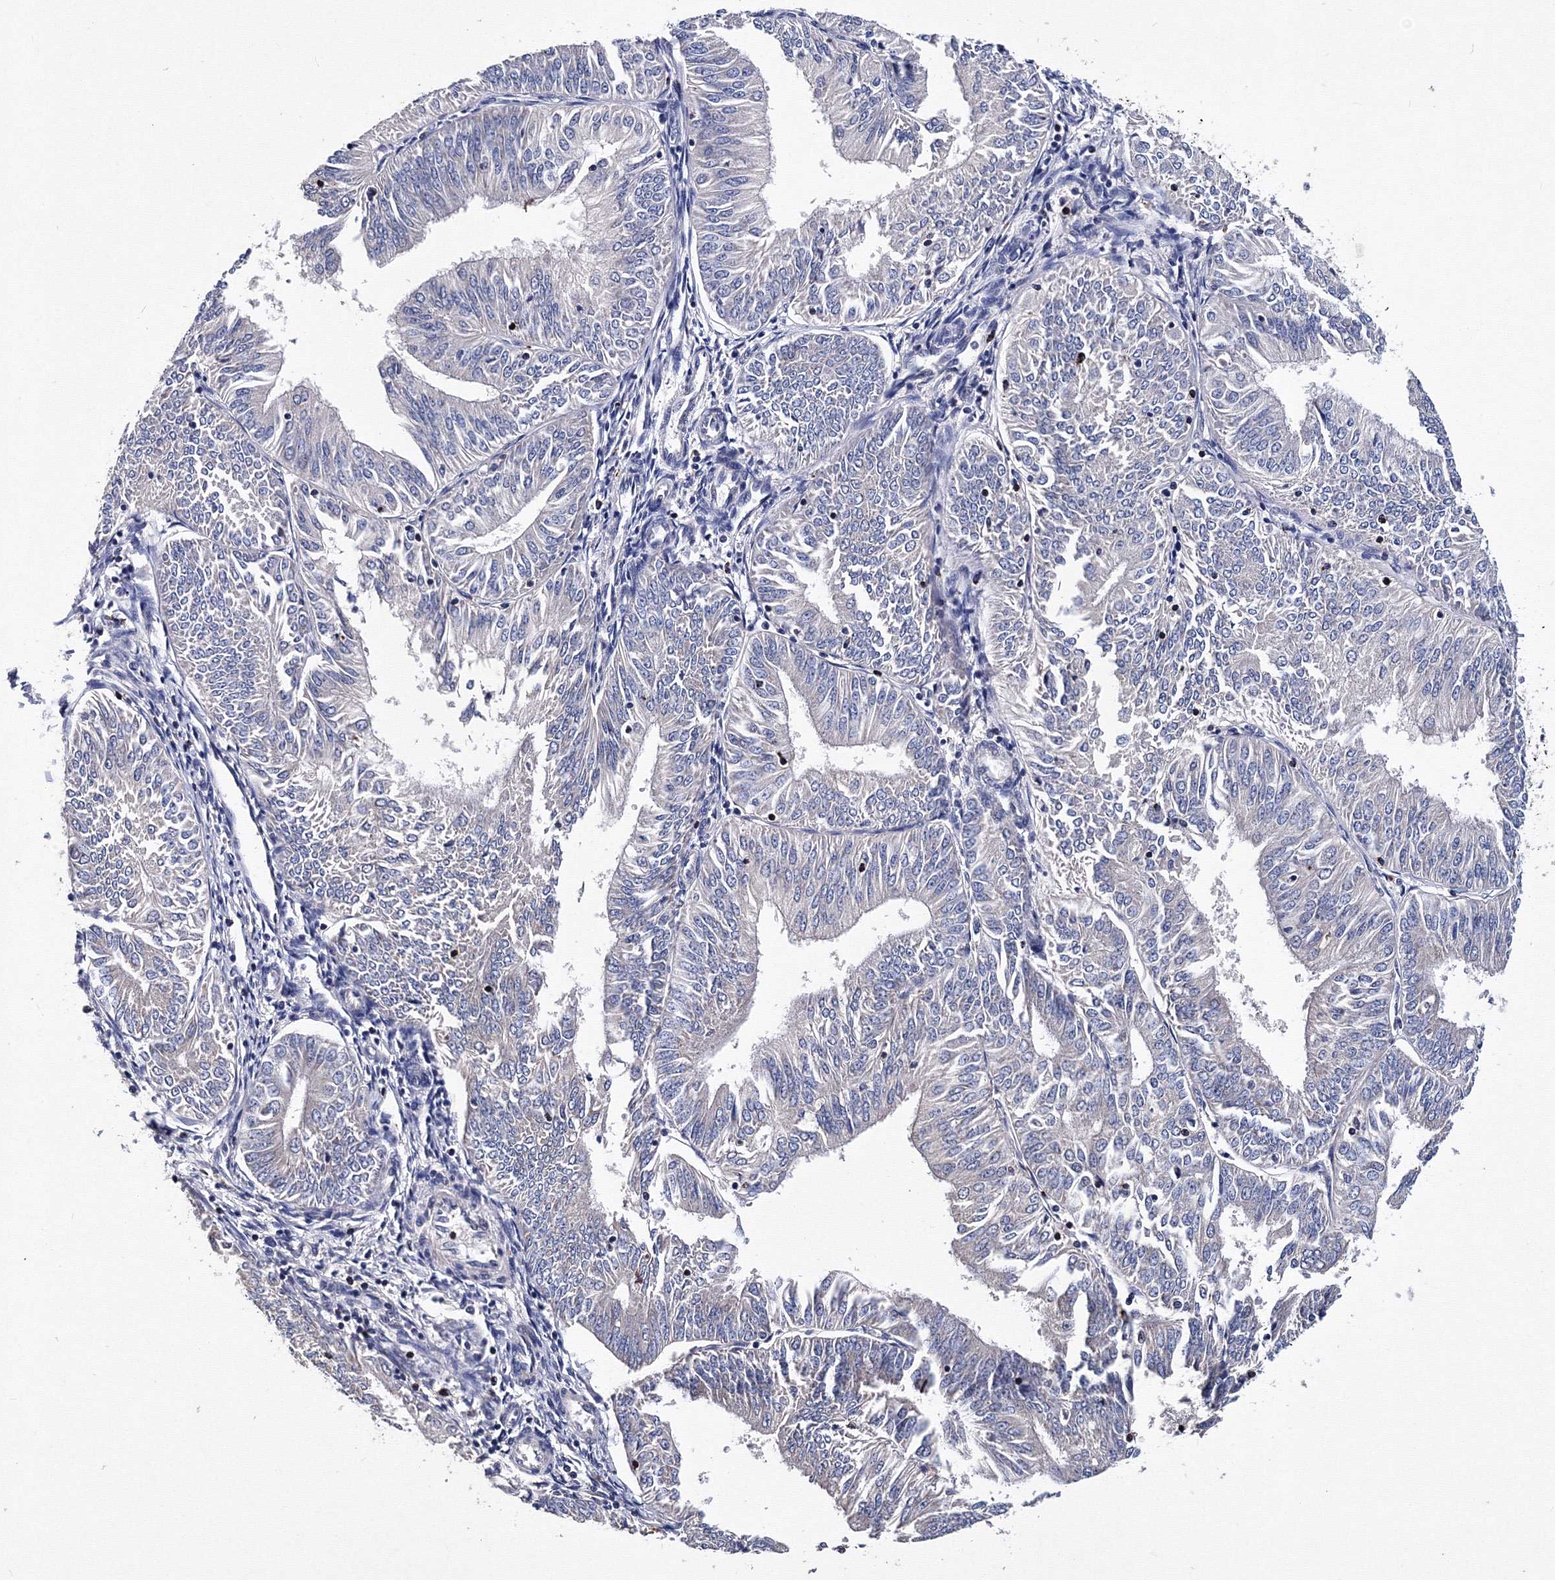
{"staining": {"intensity": "negative", "quantity": "none", "location": "none"}, "tissue": "endometrial cancer", "cell_type": "Tumor cells", "image_type": "cancer", "snomed": [{"axis": "morphology", "description": "Adenocarcinoma, NOS"}, {"axis": "topography", "description": "Endometrium"}], "caption": "The immunohistochemistry micrograph has no significant positivity in tumor cells of endometrial adenocarcinoma tissue.", "gene": "PHYKPL", "patient": {"sex": "female", "age": 58}}